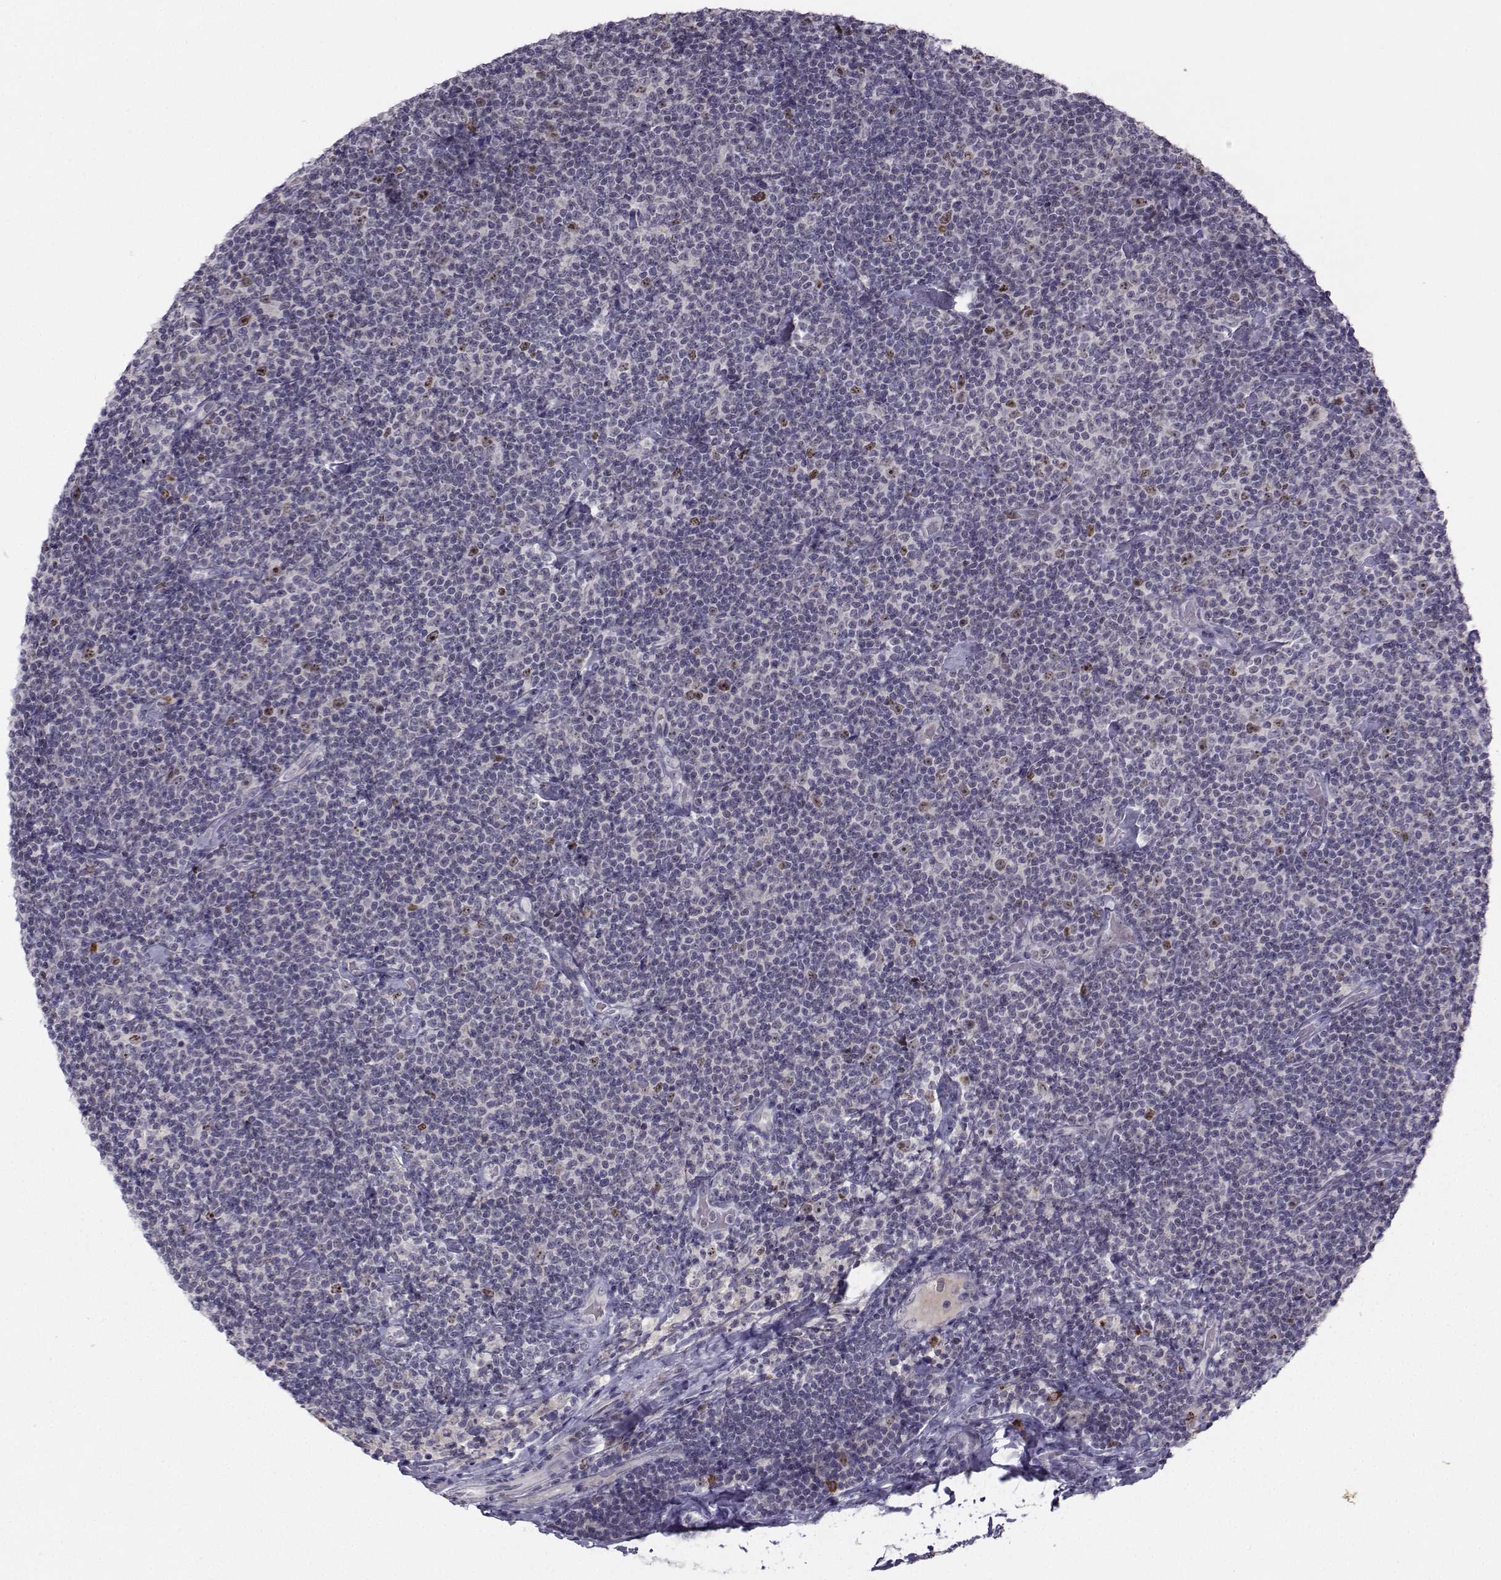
{"staining": {"intensity": "negative", "quantity": "none", "location": "none"}, "tissue": "lymphoma", "cell_type": "Tumor cells", "image_type": "cancer", "snomed": [{"axis": "morphology", "description": "Malignant lymphoma, non-Hodgkin's type, Low grade"}, {"axis": "topography", "description": "Lymph node"}], "caption": "IHC histopathology image of neoplastic tissue: lymphoma stained with DAB (3,3'-diaminobenzidine) demonstrates no significant protein staining in tumor cells.", "gene": "LRP8", "patient": {"sex": "male", "age": 81}}